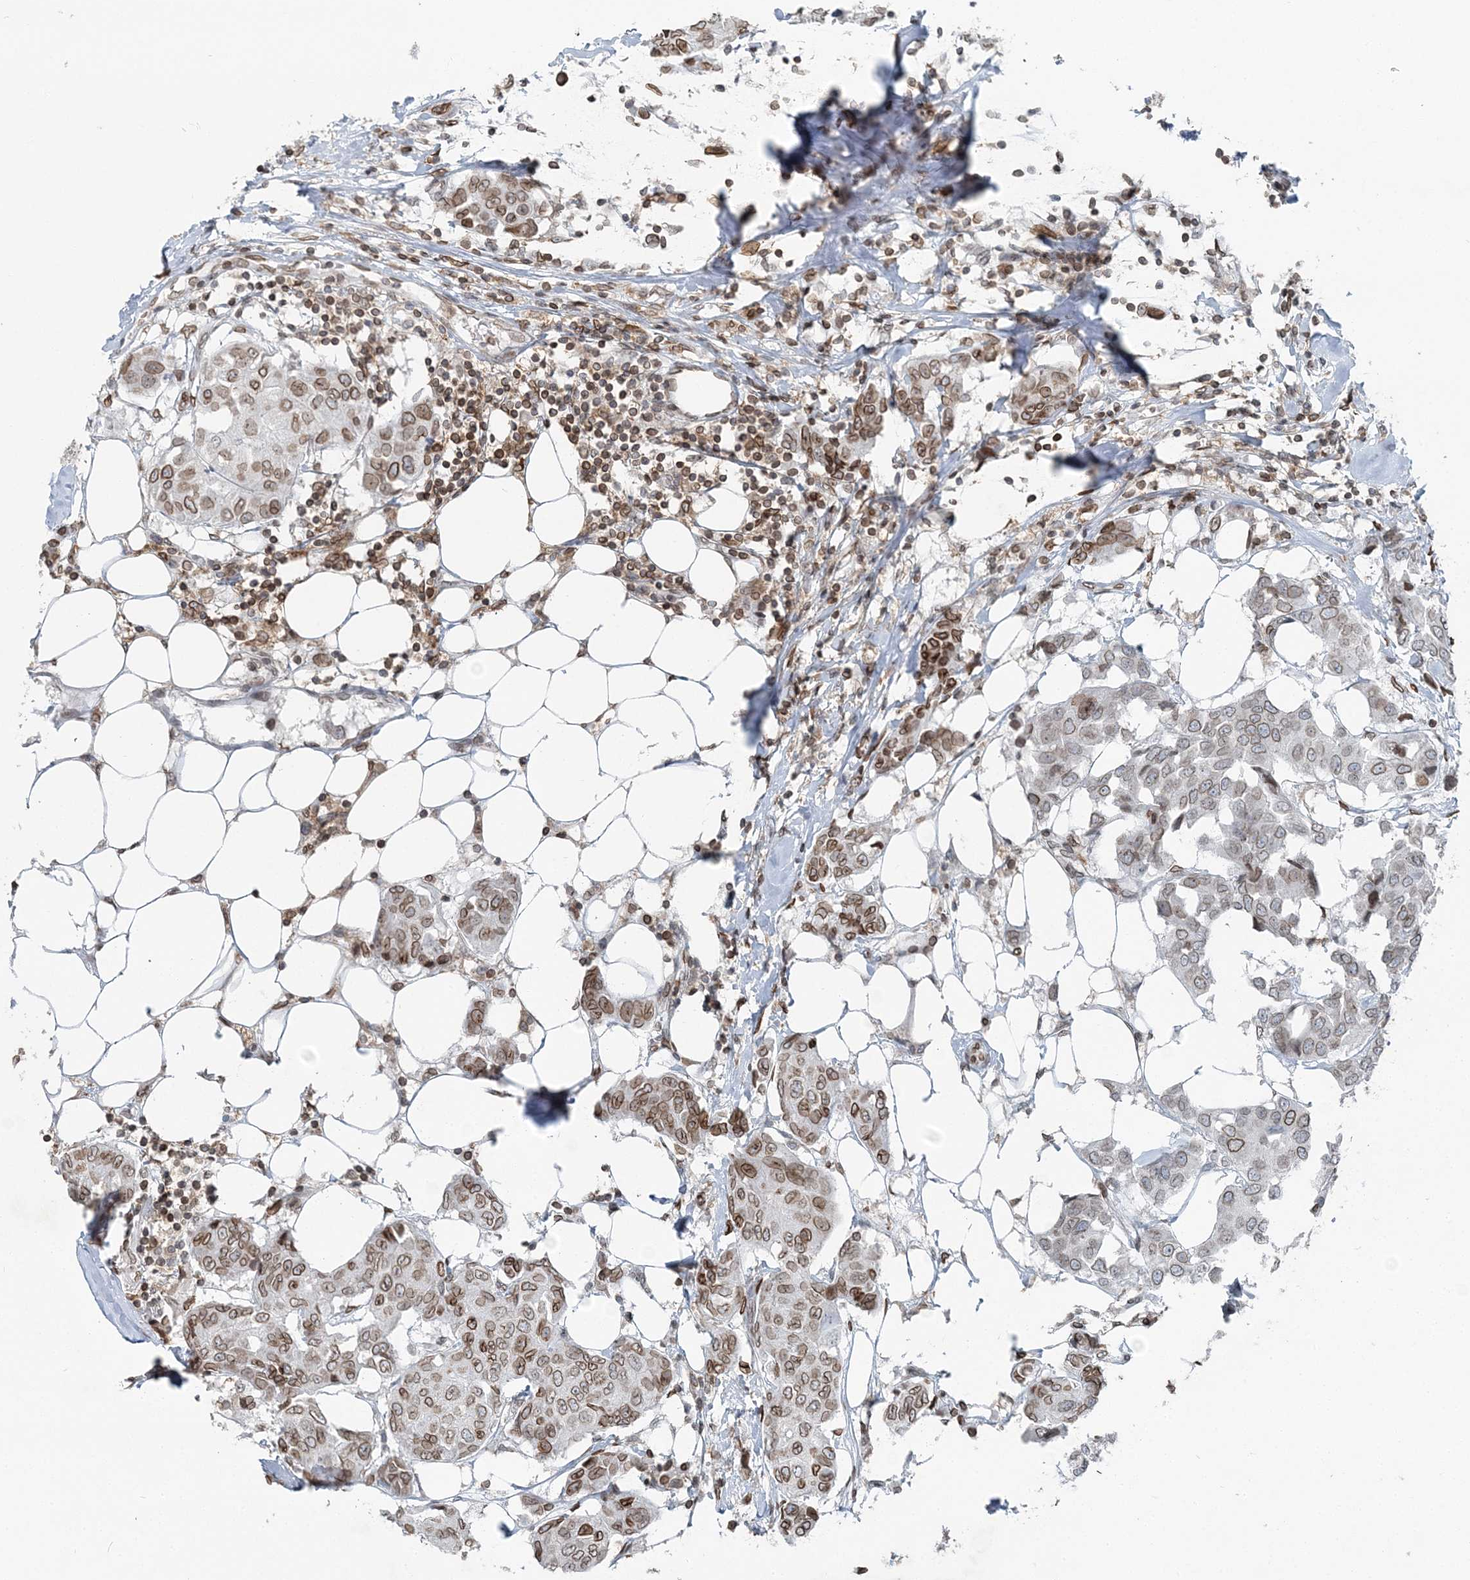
{"staining": {"intensity": "moderate", "quantity": ">75%", "location": "cytoplasmic/membranous,nuclear"}, "tissue": "breast cancer", "cell_type": "Tumor cells", "image_type": "cancer", "snomed": [{"axis": "morphology", "description": "Duct carcinoma"}, {"axis": "topography", "description": "Breast"}], "caption": "High-magnification brightfield microscopy of breast infiltrating ductal carcinoma stained with DAB (3,3'-diaminobenzidine) (brown) and counterstained with hematoxylin (blue). tumor cells exhibit moderate cytoplasmic/membranous and nuclear staining is present in about>75% of cells. (brown staining indicates protein expression, while blue staining denotes nuclei).", "gene": "GJD4", "patient": {"sex": "female", "age": 80}}